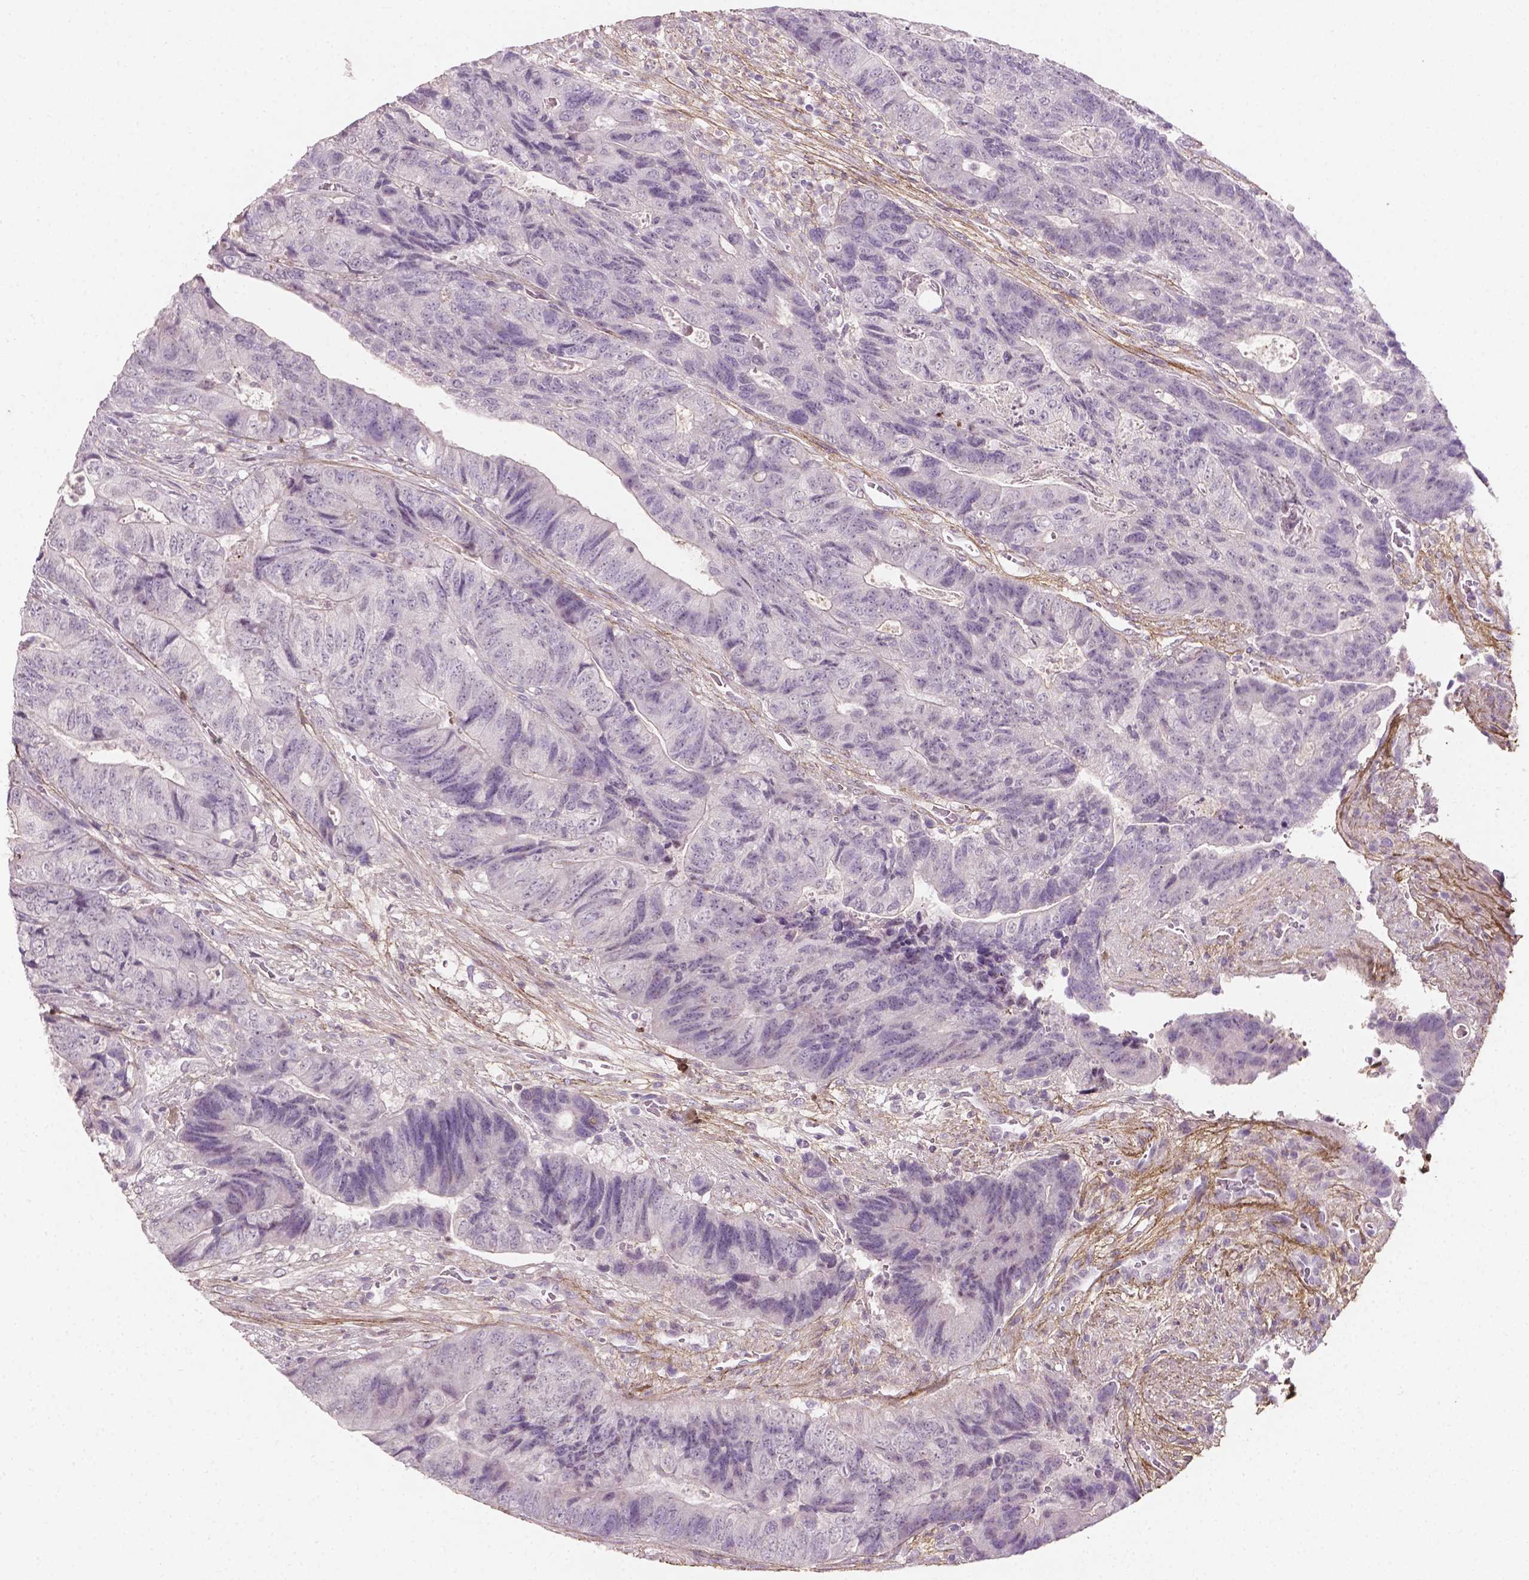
{"staining": {"intensity": "negative", "quantity": "none", "location": "none"}, "tissue": "colorectal cancer", "cell_type": "Tumor cells", "image_type": "cancer", "snomed": [{"axis": "morphology", "description": "Normal tissue, NOS"}, {"axis": "morphology", "description": "Adenocarcinoma, NOS"}, {"axis": "topography", "description": "Colon"}], "caption": "Immunohistochemistry (IHC) of colorectal cancer (adenocarcinoma) exhibits no positivity in tumor cells. (IHC, brightfield microscopy, high magnification).", "gene": "DLG2", "patient": {"sex": "female", "age": 48}}